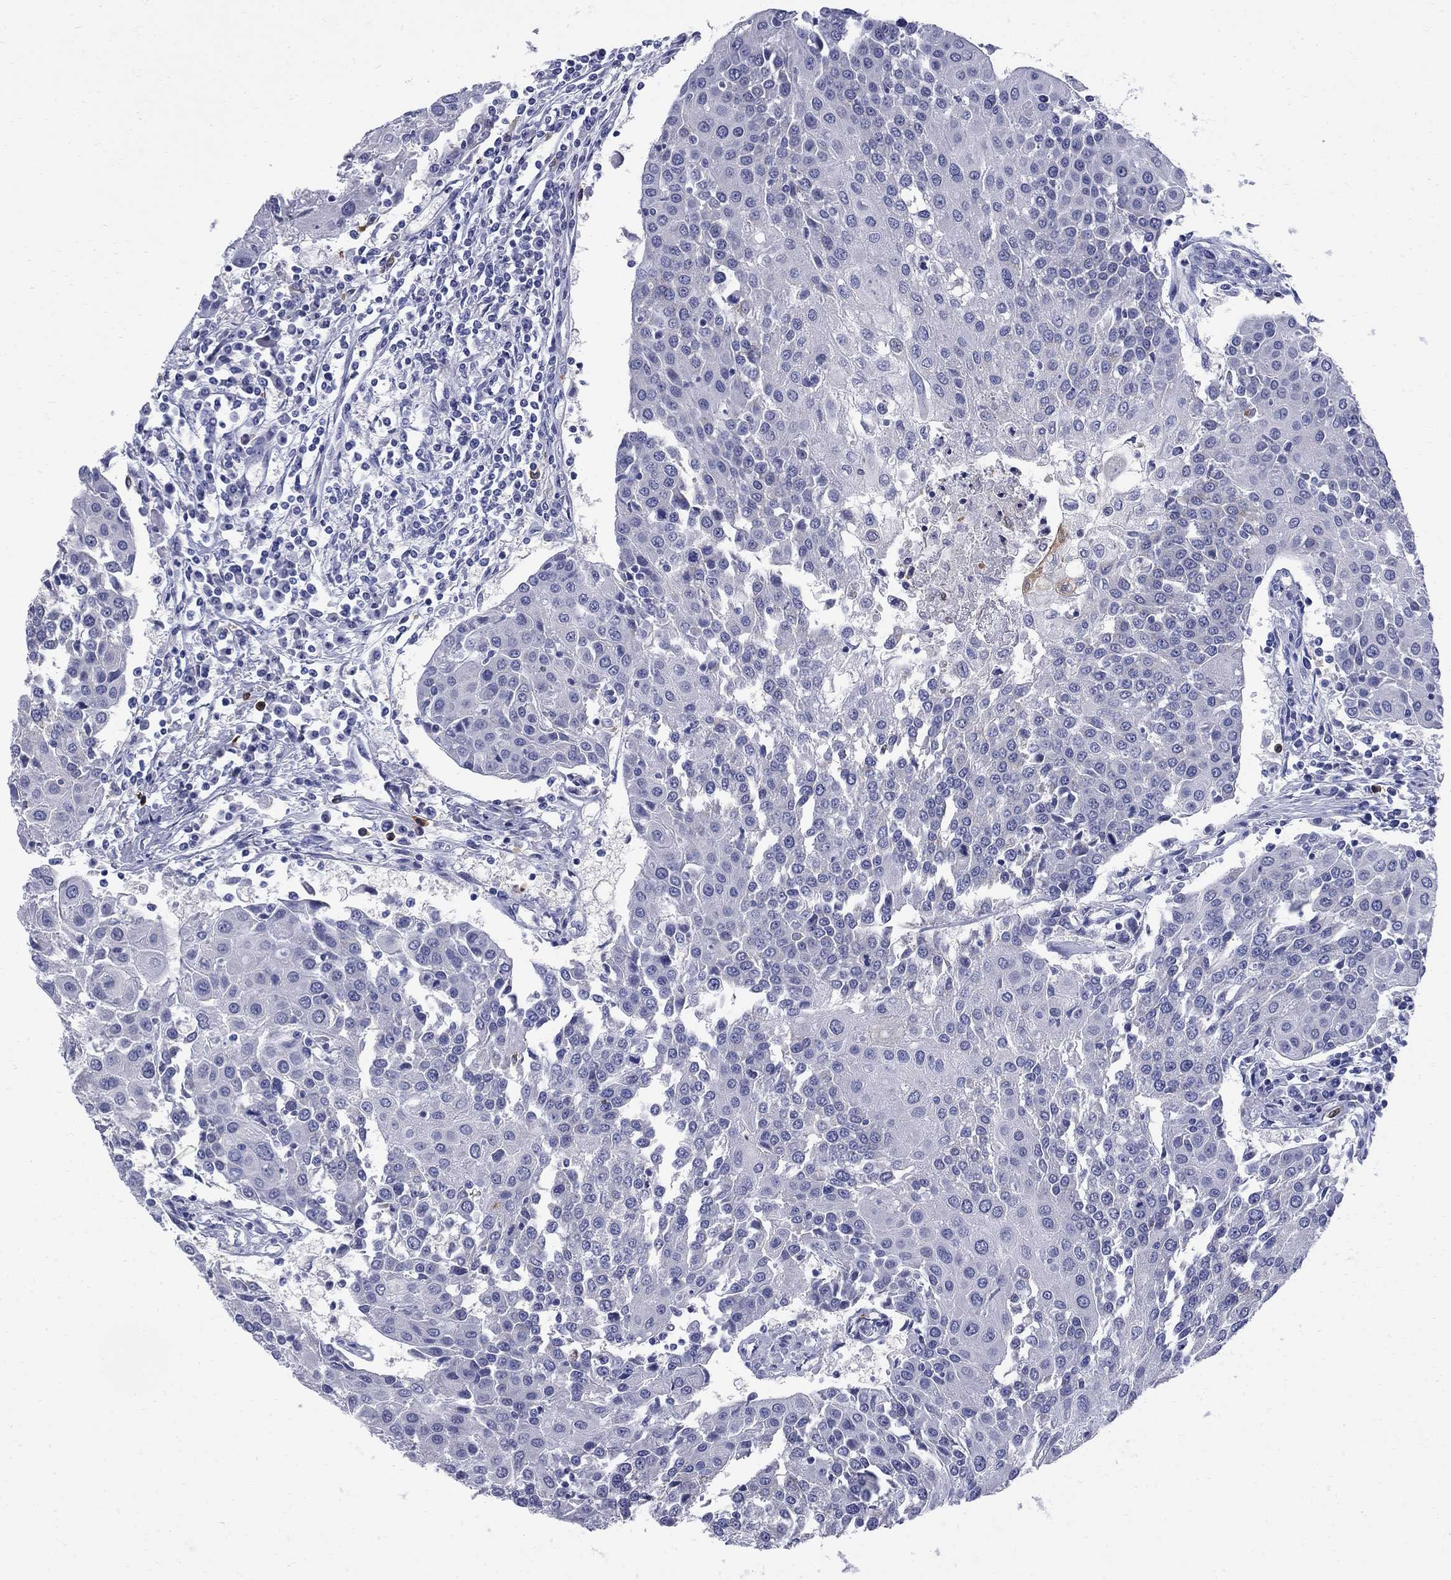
{"staining": {"intensity": "negative", "quantity": "none", "location": "none"}, "tissue": "urothelial cancer", "cell_type": "Tumor cells", "image_type": "cancer", "snomed": [{"axis": "morphology", "description": "Urothelial carcinoma, High grade"}, {"axis": "topography", "description": "Urinary bladder"}], "caption": "High magnification brightfield microscopy of urothelial carcinoma (high-grade) stained with DAB (3,3'-diaminobenzidine) (brown) and counterstained with hematoxylin (blue): tumor cells show no significant positivity.", "gene": "SERPINB2", "patient": {"sex": "female", "age": 85}}